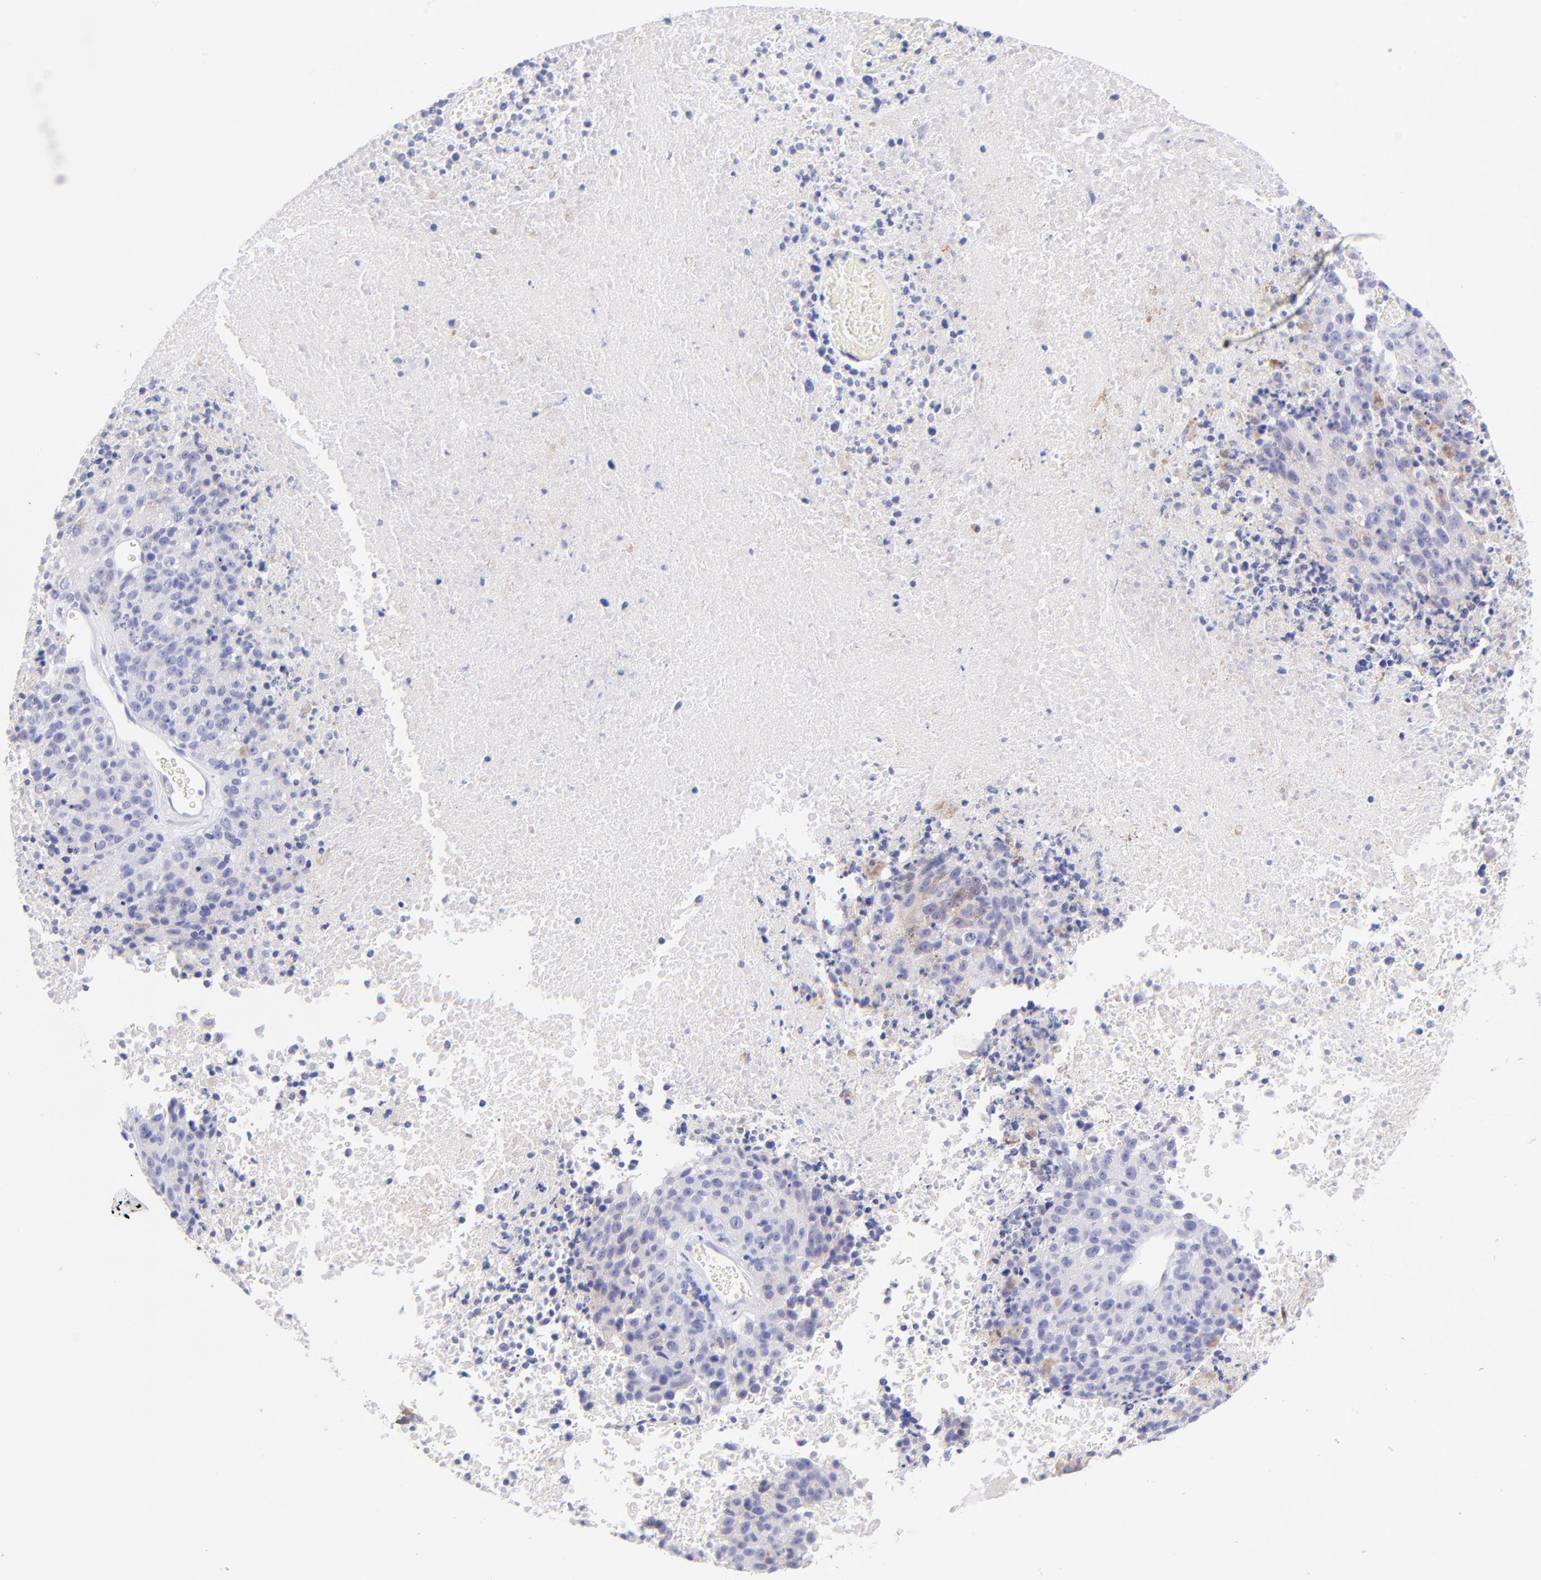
{"staining": {"intensity": "negative", "quantity": "none", "location": "none"}, "tissue": "melanoma", "cell_type": "Tumor cells", "image_type": "cancer", "snomed": [{"axis": "morphology", "description": "Malignant melanoma, Metastatic site"}, {"axis": "topography", "description": "Cerebral cortex"}], "caption": "Photomicrograph shows no protein expression in tumor cells of malignant melanoma (metastatic site) tissue.", "gene": "RAB3B", "patient": {"sex": "female", "age": 52}}